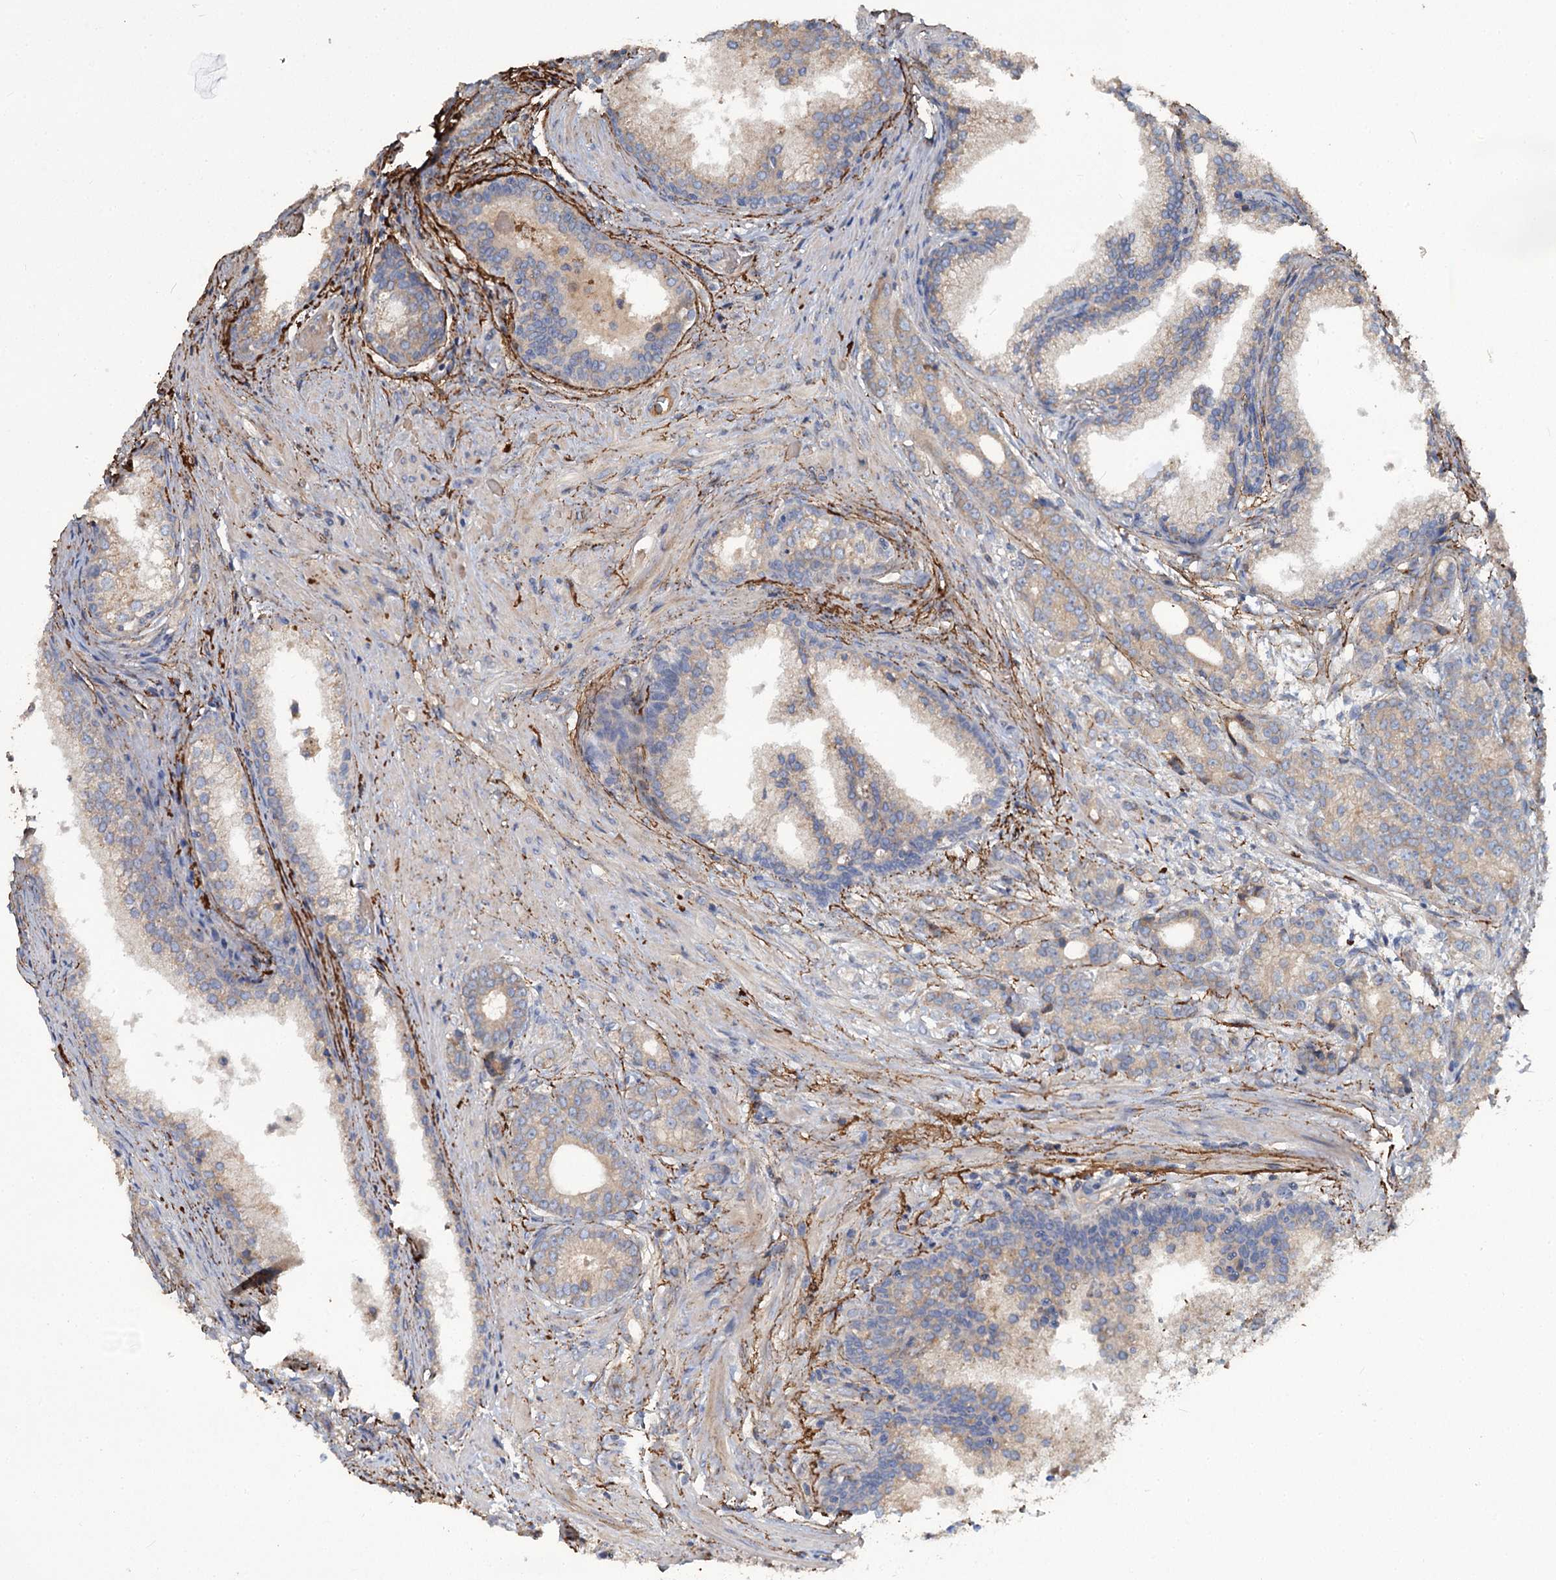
{"staining": {"intensity": "weak", "quantity": "25%-75%", "location": "cytoplasmic/membranous"}, "tissue": "prostate cancer", "cell_type": "Tumor cells", "image_type": "cancer", "snomed": [{"axis": "morphology", "description": "Adenocarcinoma, Low grade"}, {"axis": "topography", "description": "Prostate"}], "caption": "Protein expression by immunohistochemistry (IHC) shows weak cytoplasmic/membranous expression in approximately 25%-75% of tumor cells in low-grade adenocarcinoma (prostate).", "gene": "URAD", "patient": {"sex": "male", "age": 71}}